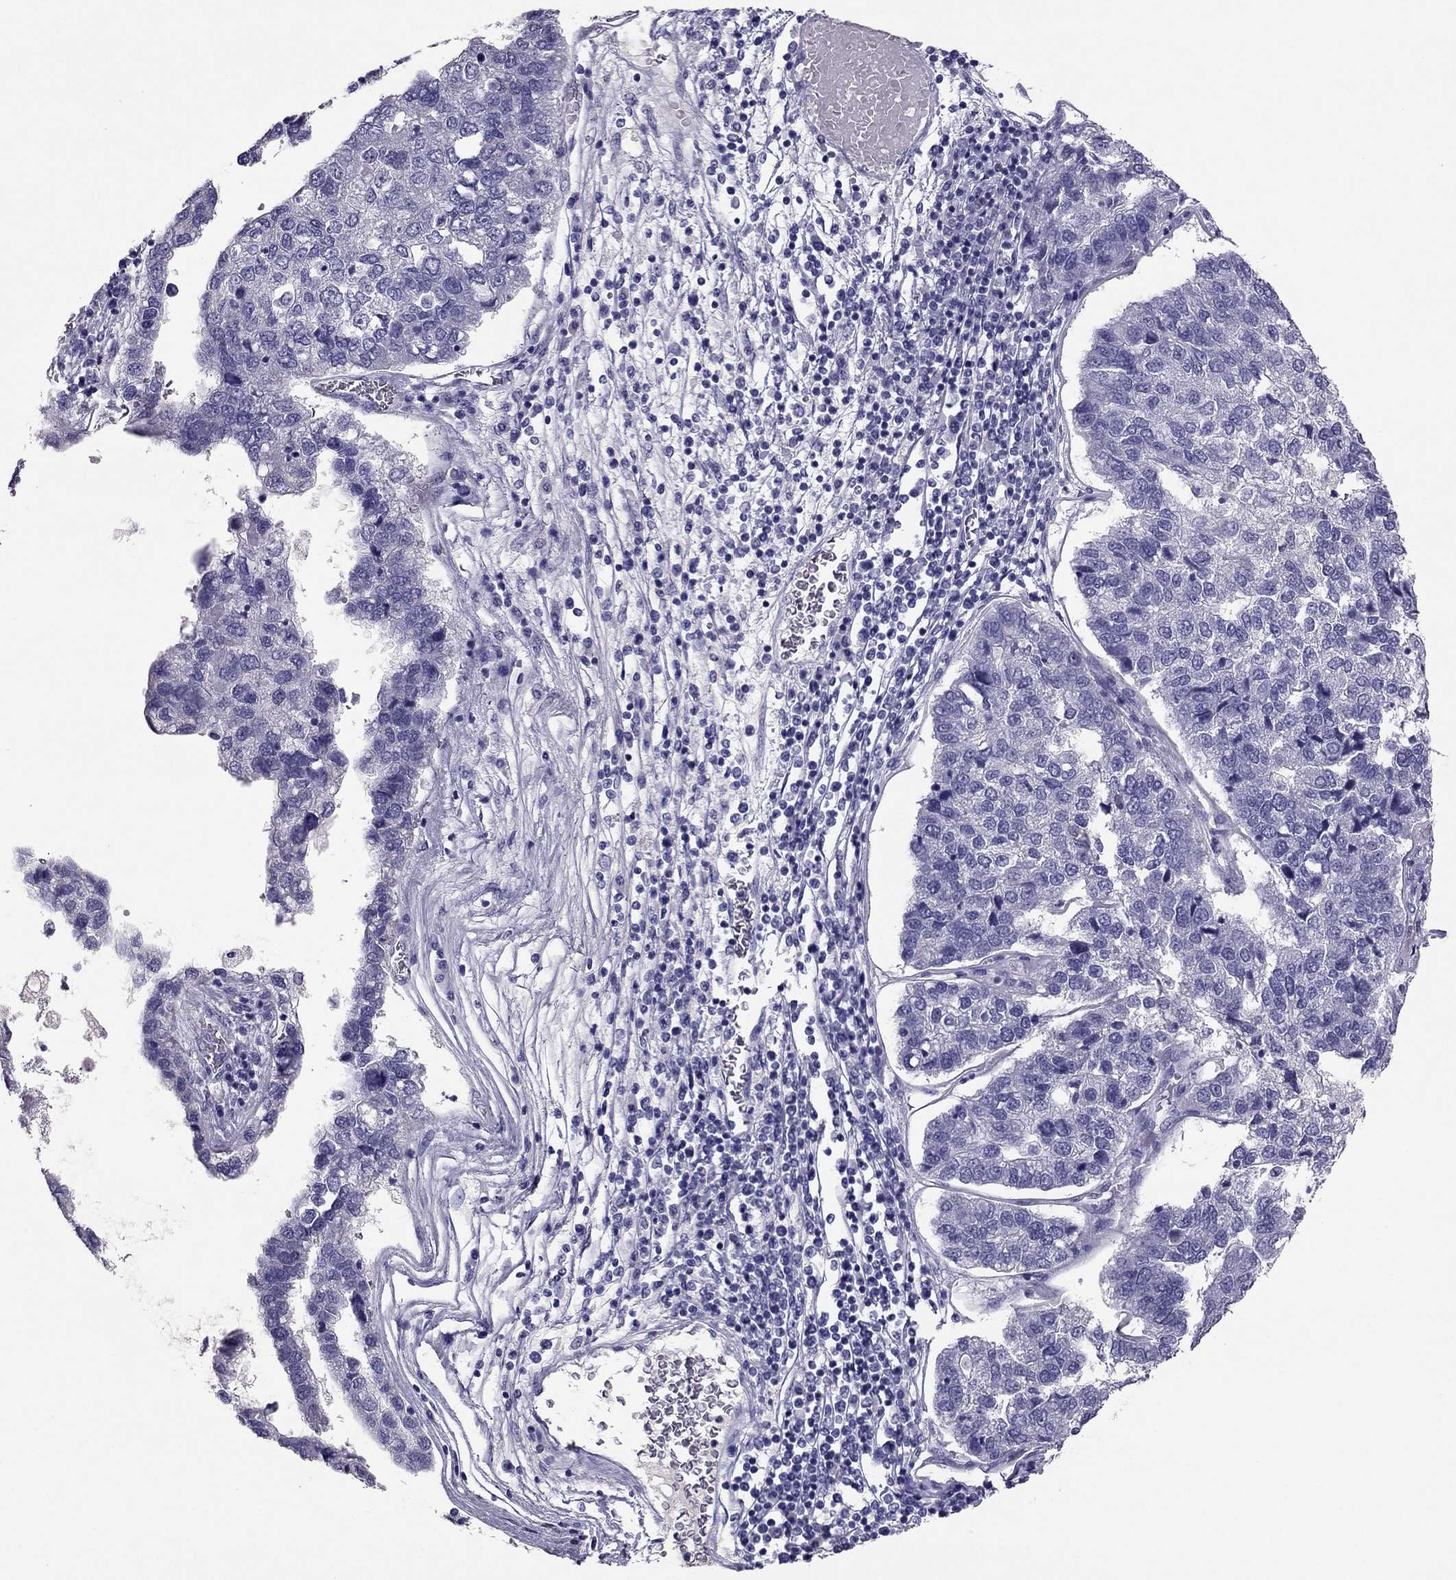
{"staining": {"intensity": "negative", "quantity": "none", "location": "none"}, "tissue": "pancreatic cancer", "cell_type": "Tumor cells", "image_type": "cancer", "snomed": [{"axis": "morphology", "description": "Adenocarcinoma, NOS"}, {"axis": "topography", "description": "Pancreas"}], "caption": "Immunohistochemistry of human pancreatic cancer (adenocarcinoma) reveals no positivity in tumor cells. Brightfield microscopy of IHC stained with DAB (3,3'-diaminobenzidine) (brown) and hematoxylin (blue), captured at high magnification.", "gene": "RHO", "patient": {"sex": "female", "age": 61}}